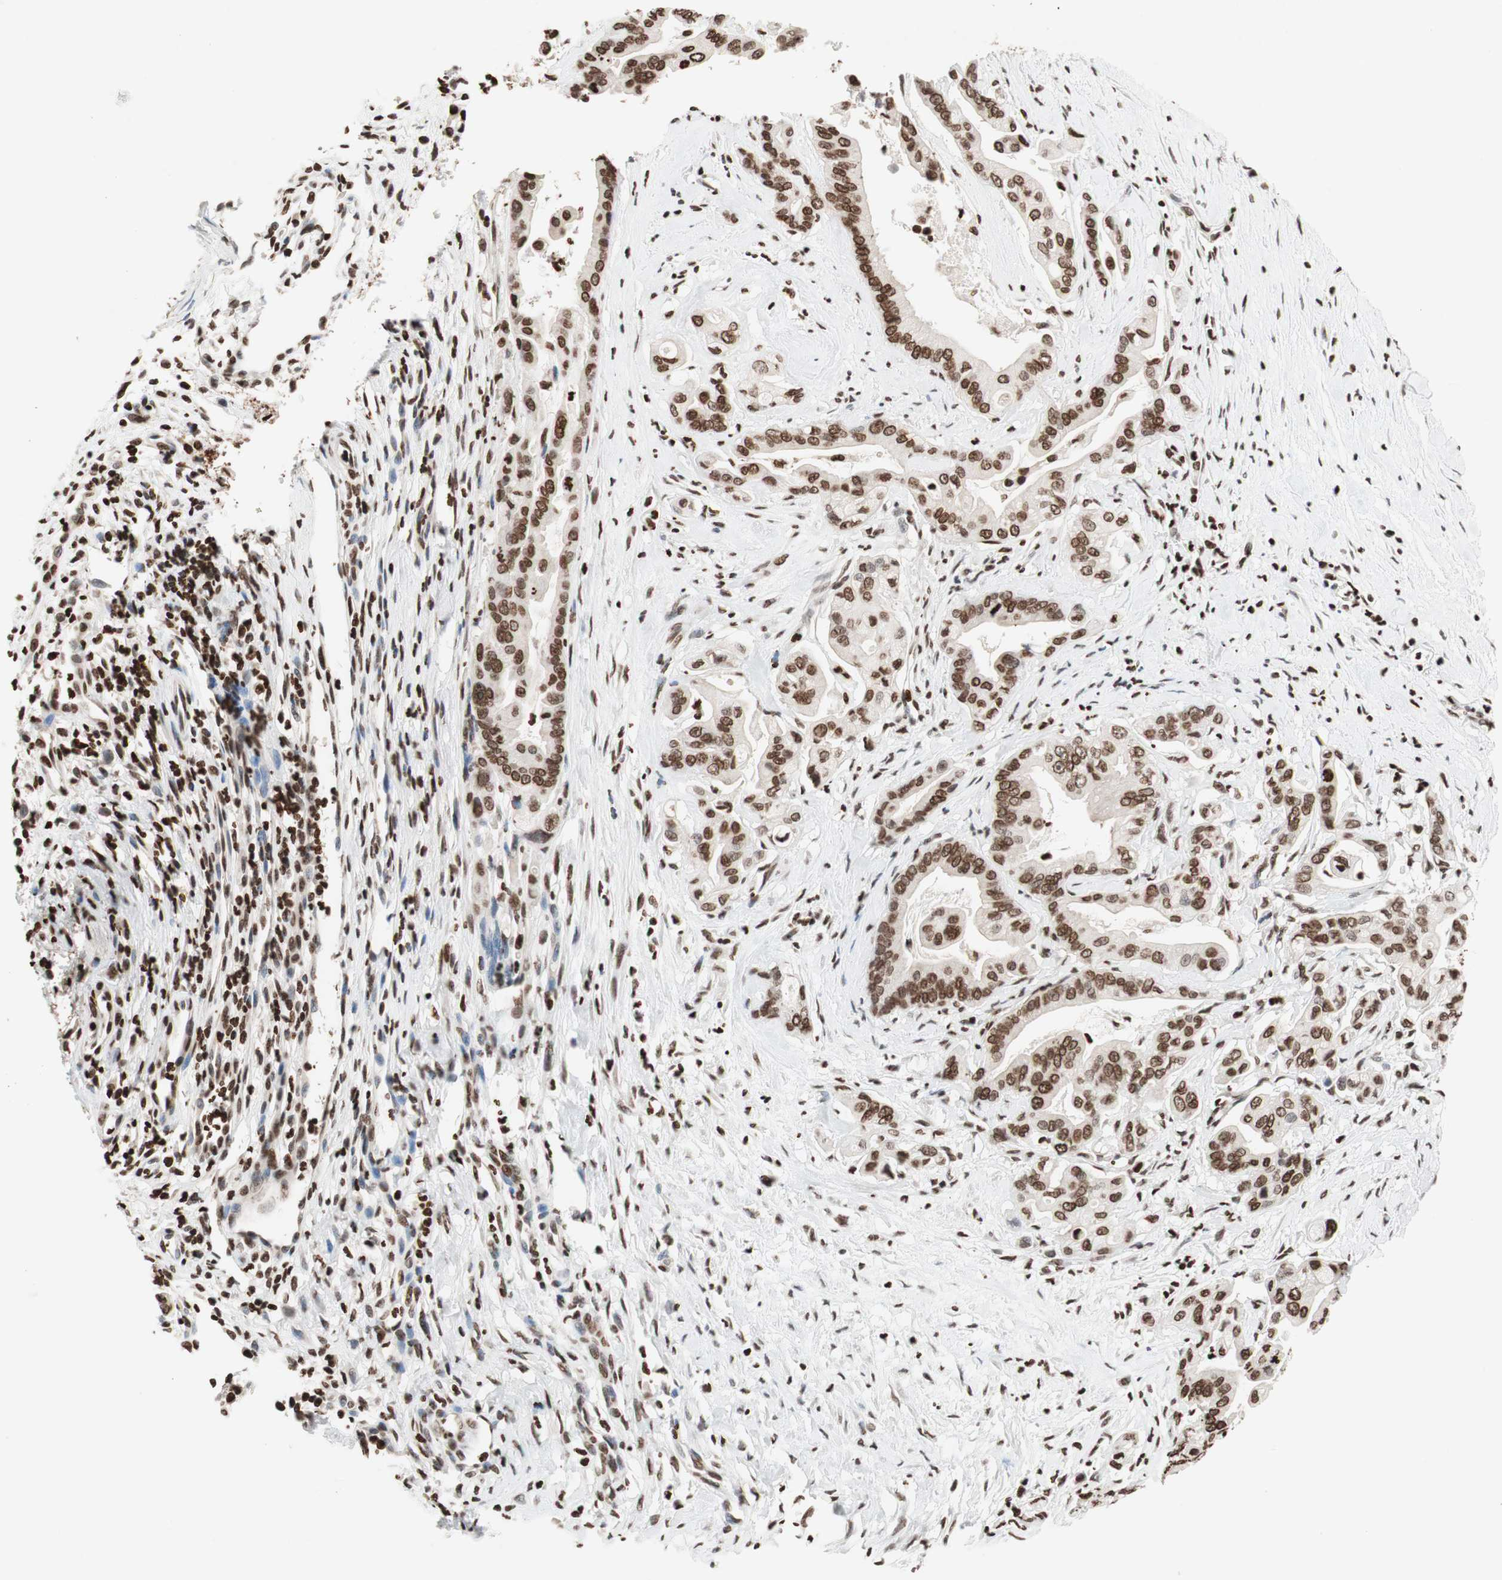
{"staining": {"intensity": "moderate", "quantity": ">75%", "location": "nuclear"}, "tissue": "pancreatic cancer", "cell_type": "Tumor cells", "image_type": "cancer", "snomed": [{"axis": "morphology", "description": "Adenocarcinoma, NOS"}, {"axis": "topography", "description": "Pancreas"}], "caption": "A photomicrograph of human pancreatic cancer stained for a protein displays moderate nuclear brown staining in tumor cells.", "gene": "NCOA3", "patient": {"sex": "female", "age": 75}}